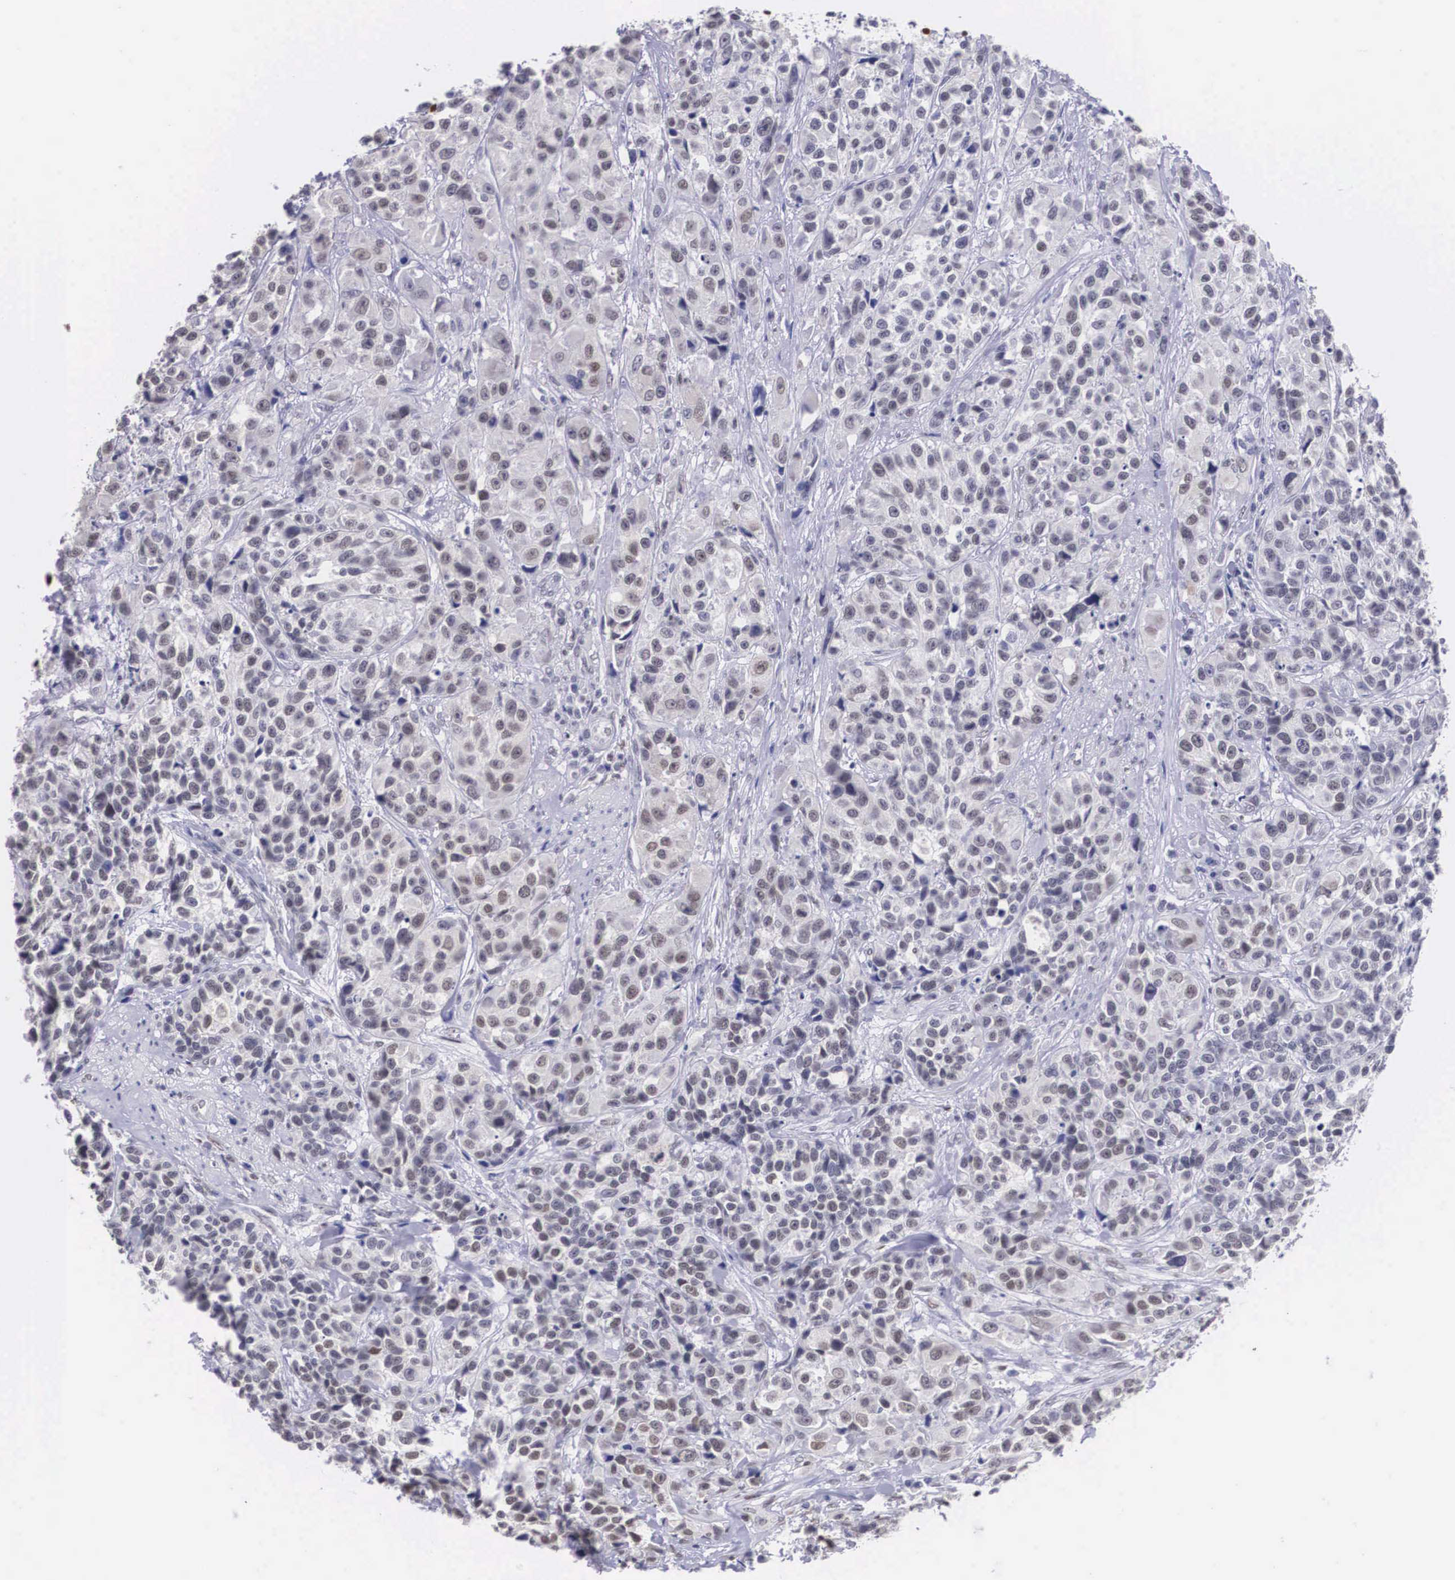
{"staining": {"intensity": "weak", "quantity": "25%-75%", "location": "nuclear"}, "tissue": "urothelial cancer", "cell_type": "Tumor cells", "image_type": "cancer", "snomed": [{"axis": "morphology", "description": "Urothelial carcinoma, High grade"}, {"axis": "topography", "description": "Urinary bladder"}], "caption": "Protein staining exhibits weak nuclear expression in about 25%-75% of tumor cells in urothelial cancer.", "gene": "ETV6", "patient": {"sex": "female", "age": 81}}